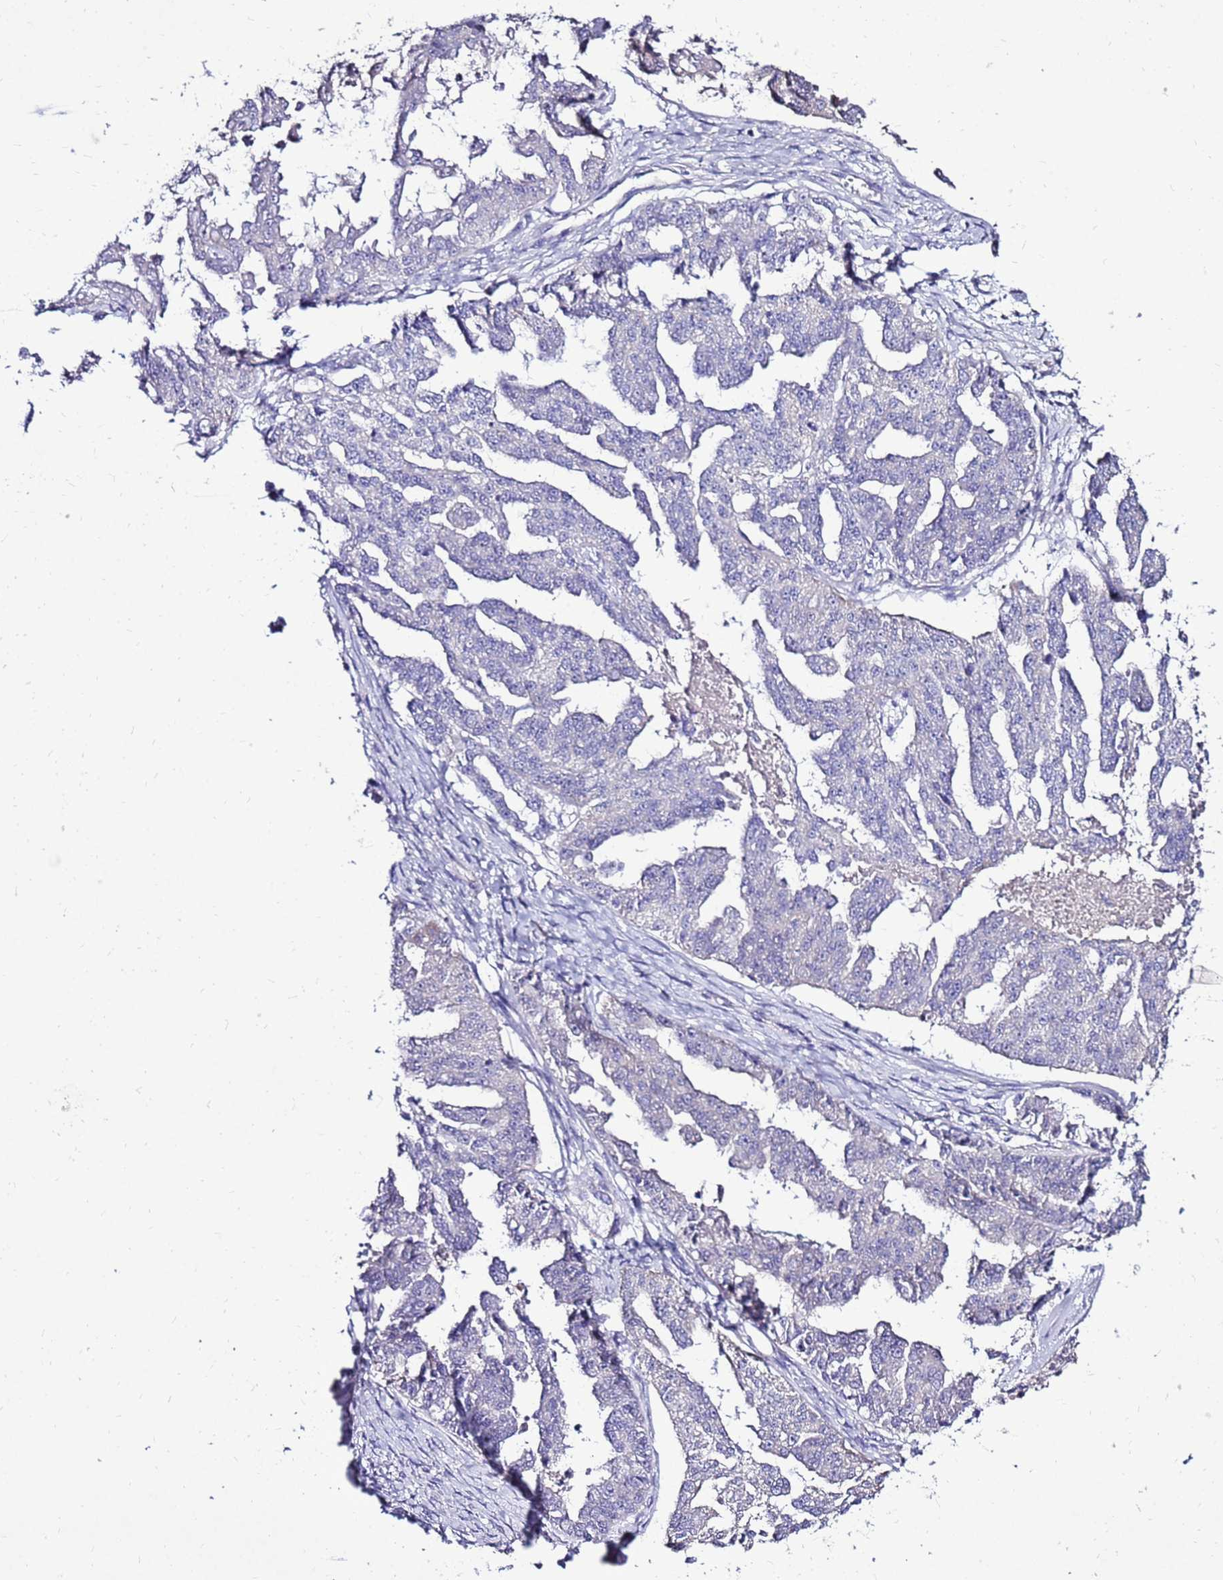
{"staining": {"intensity": "negative", "quantity": "none", "location": "none"}, "tissue": "ovarian cancer", "cell_type": "Tumor cells", "image_type": "cancer", "snomed": [{"axis": "morphology", "description": "Cystadenocarcinoma, serous, NOS"}, {"axis": "topography", "description": "Ovary"}], "caption": "The photomicrograph exhibits no staining of tumor cells in ovarian cancer.", "gene": "TMEM106C", "patient": {"sex": "female", "age": 58}}